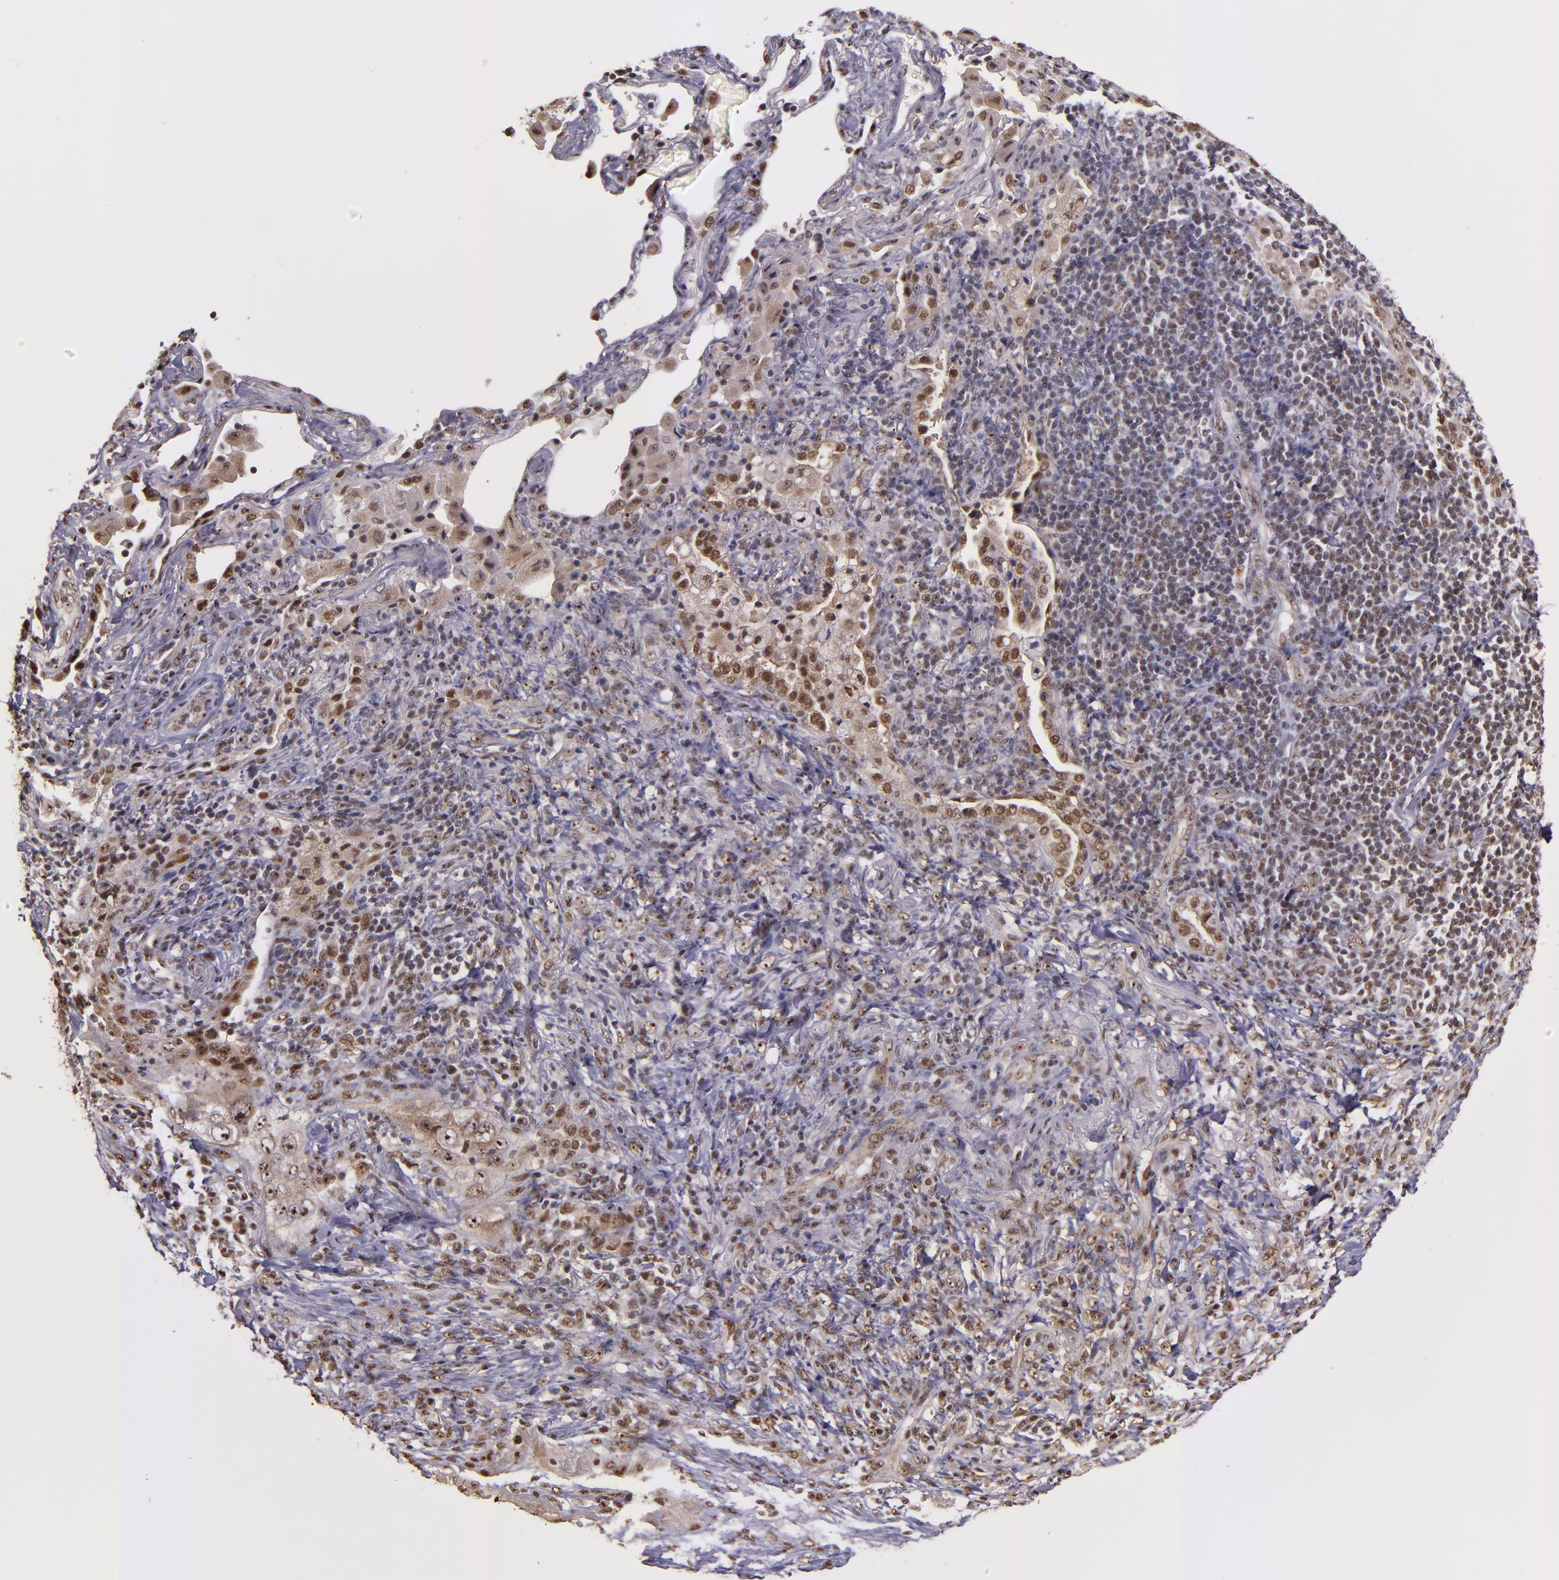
{"staining": {"intensity": "moderate", "quantity": "25%-75%", "location": "cytoplasmic/membranous,nuclear"}, "tissue": "lung cancer", "cell_type": "Tumor cells", "image_type": "cancer", "snomed": [{"axis": "morphology", "description": "Squamous cell carcinoma, NOS"}, {"axis": "topography", "description": "Lung"}], "caption": "The immunohistochemical stain highlights moderate cytoplasmic/membranous and nuclear positivity in tumor cells of lung cancer (squamous cell carcinoma) tissue. The staining is performed using DAB (3,3'-diaminobenzidine) brown chromogen to label protein expression. The nuclei are counter-stained blue using hematoxylin.", "gene": "CECR2", "patient": {"sex": "female", "age": 67}}